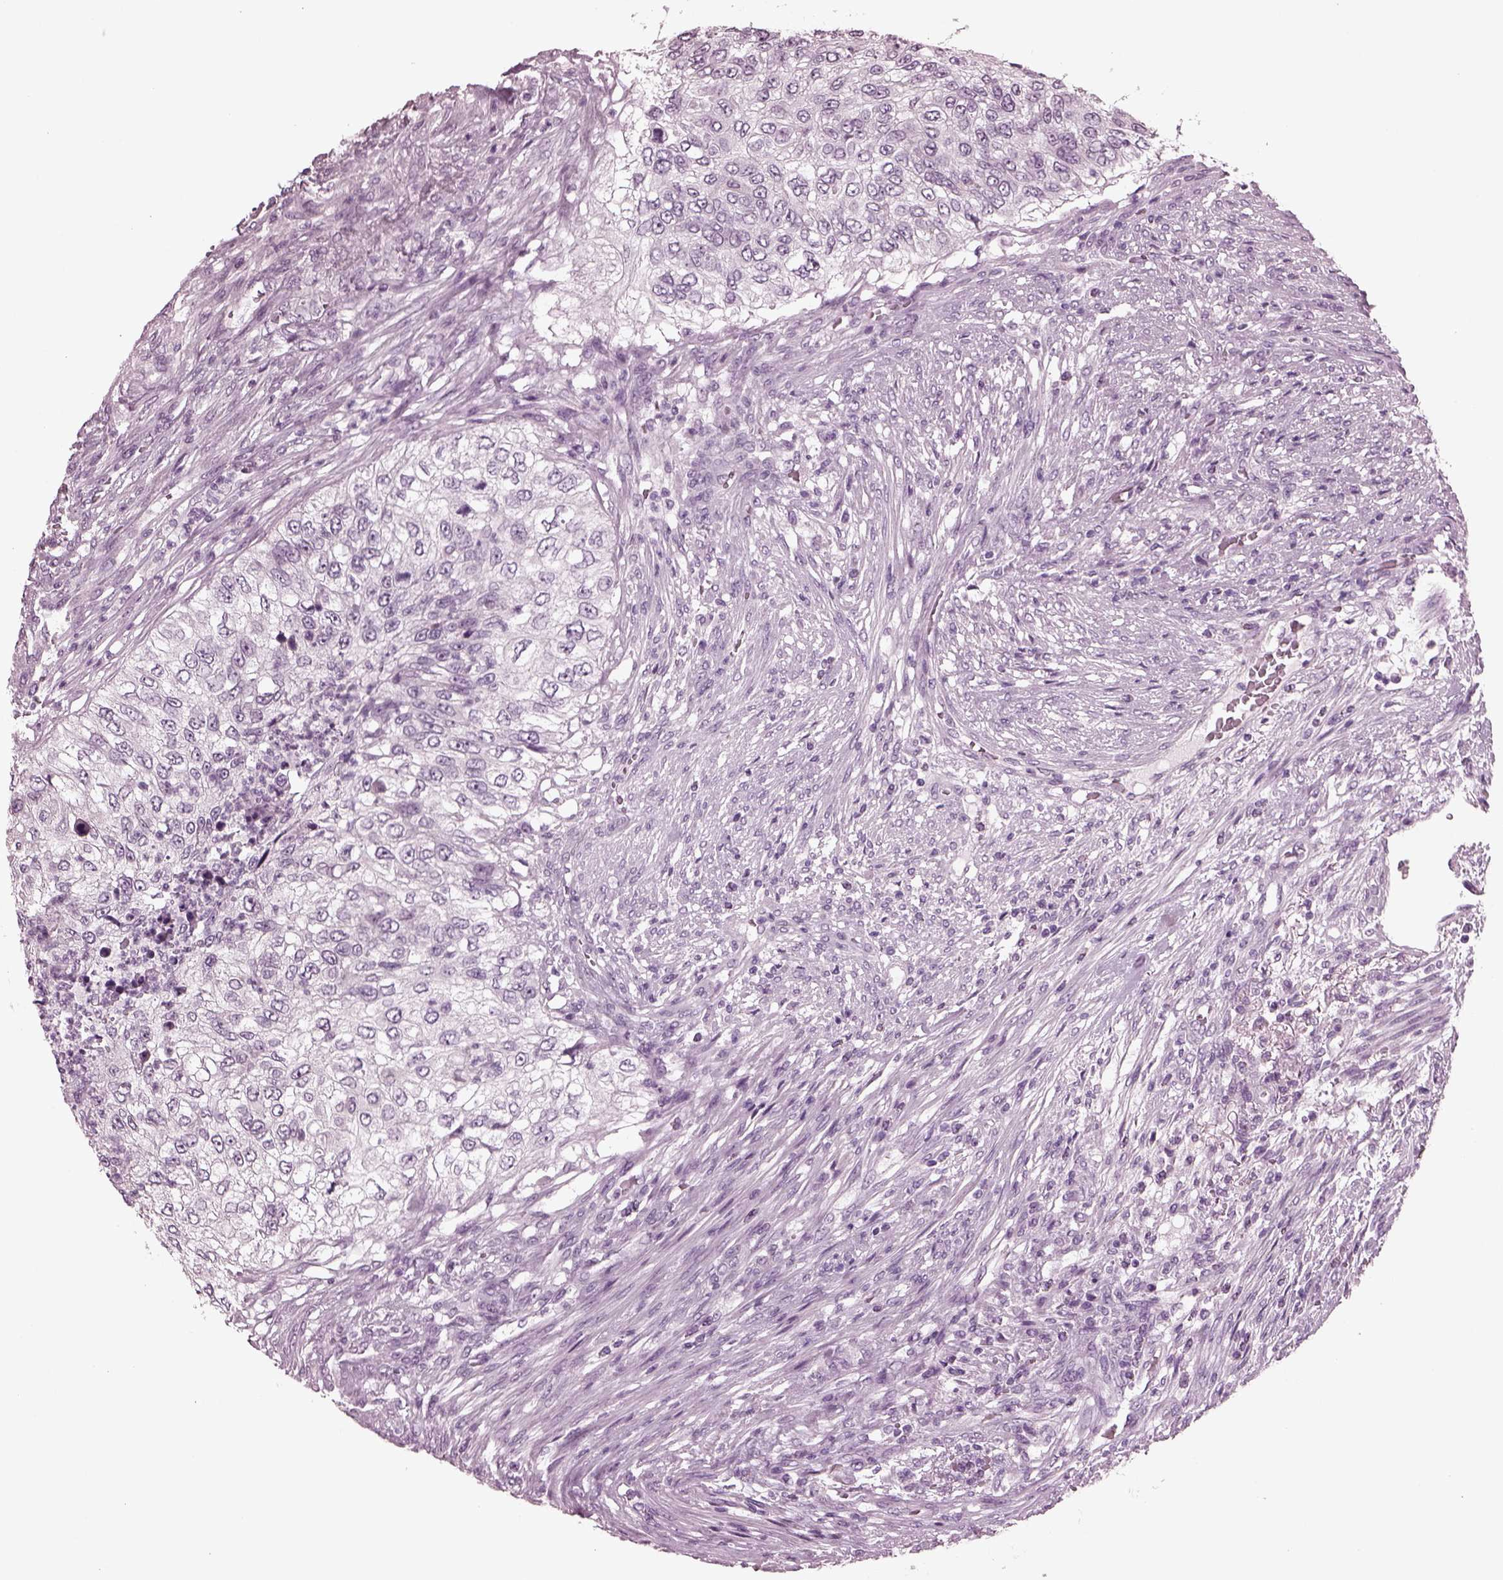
{"staining": {"intensity": "negative", "quantity": "none", "location": "none"}, "tissue": "urothelial cancer", "cell_type": "Tumor cells", "image_type": "cancer", "snomed": [{"axis": "morphology", "description": "Urothelial carcinoma, High grade"}, {"axis": "topography", "description": "Urinary bladder"}], "caption": "Protein analysis of urothelial cancer shows no significant staining in tumor cells. (DAB (3,3'-diaminobenzidine) immunohistochemistry (IHC), high magnification).", "gene": "MIB2", "patient": {"sex": "female", "age": 60}}